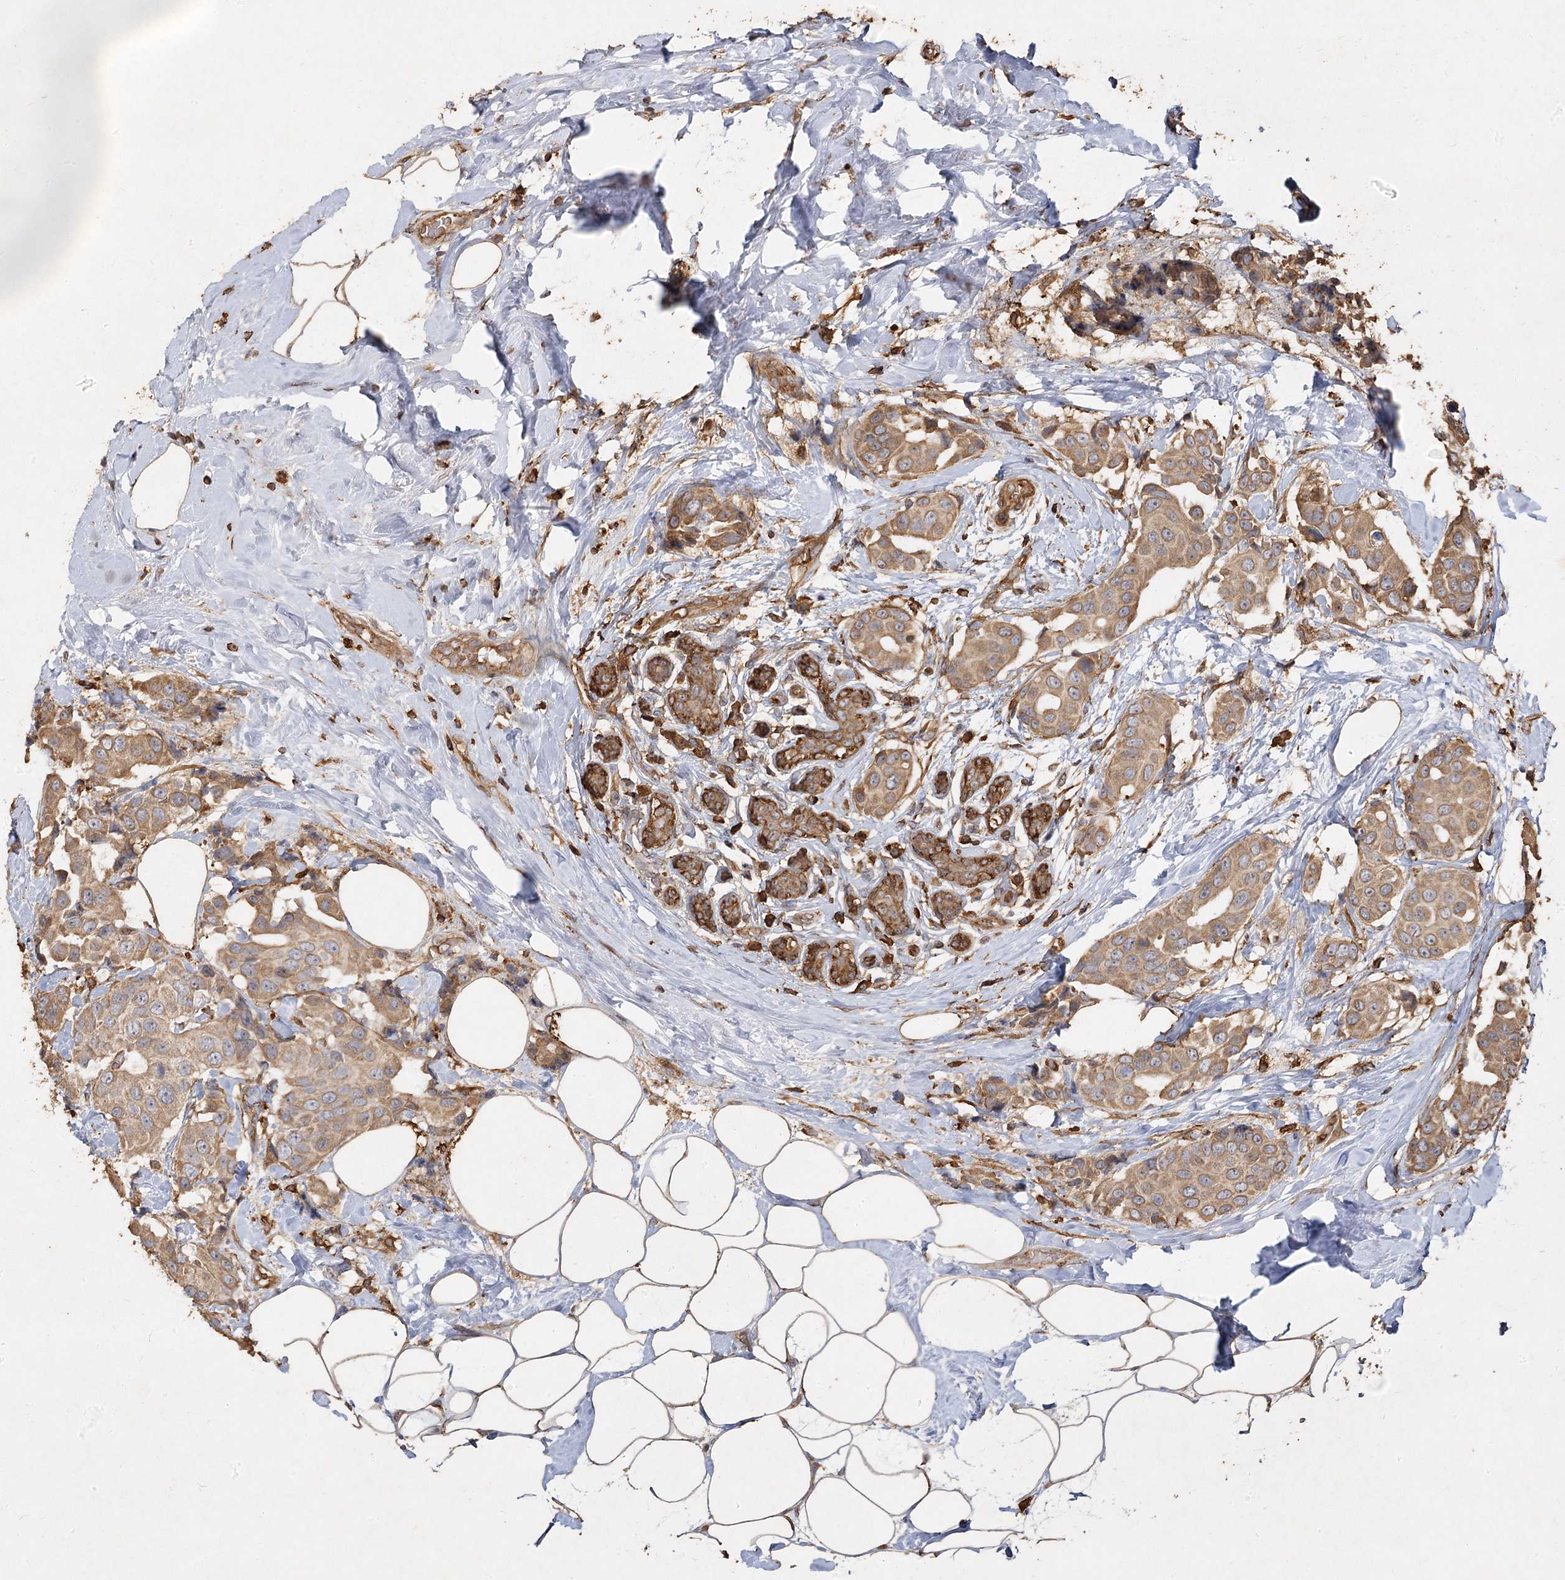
{"staining": {"intensity": "moderate", "quantity": ">75%", "location": "cytoplasmic/membranous"}, "tissue": "breast cancer", "cell_type": "Tumor cells", "image_type": "cancer", "snomed": [{"axis": "morphology", "description": "Normal tissue, NOS"}, {"axis": "morphology", "description": "Duct carcinoma"}, {"axis": "topography", "description": "Breast"}], "caption": "Breast cancer (invasive ductal carcinoma) stained with a brown dye exhibits moderate cytoplasmic/membranous positive staining in approximately >75% of tumor cells.", "gene": "PIK3C2A", "patient": {"sex": "female", "age": 39}}